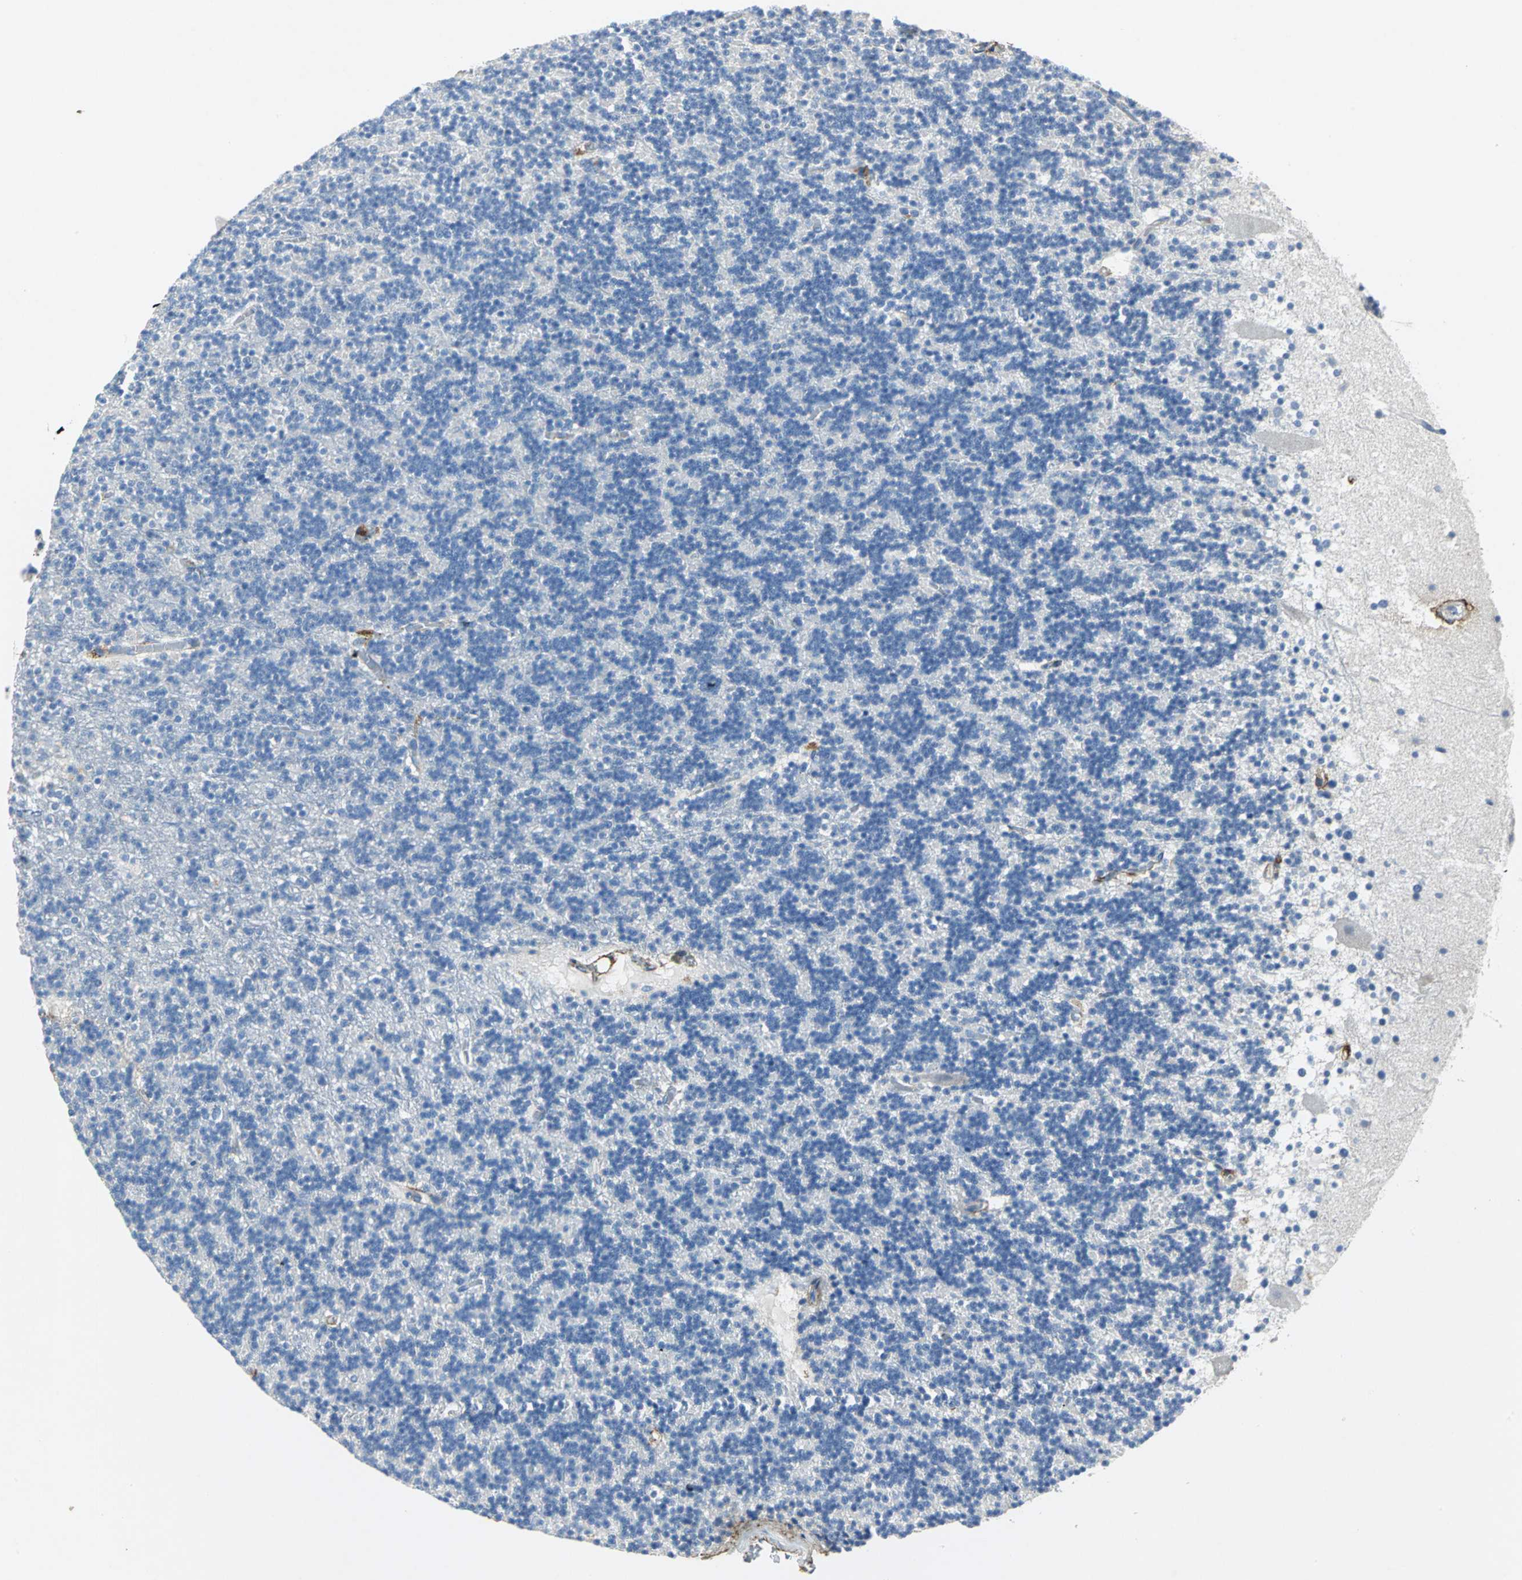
{"staining": {"intensity": "negative", "quantity": "none", "location": "none"}, "tissue": "cerebellum", "cell_type": "Cells in granular layer", "image_type": "normal", "snomed": [{"axis": "morphology", "description": "Normal tissue, NOS"}, {"axis": "topography", "description": "Cerebellum"}], "caption": "This is an IHC image of benign human cerebellum. There is no staining in cells in granular layer.", "gene": "EFNB3", "patient": {"sex": "male", "age": 45}}